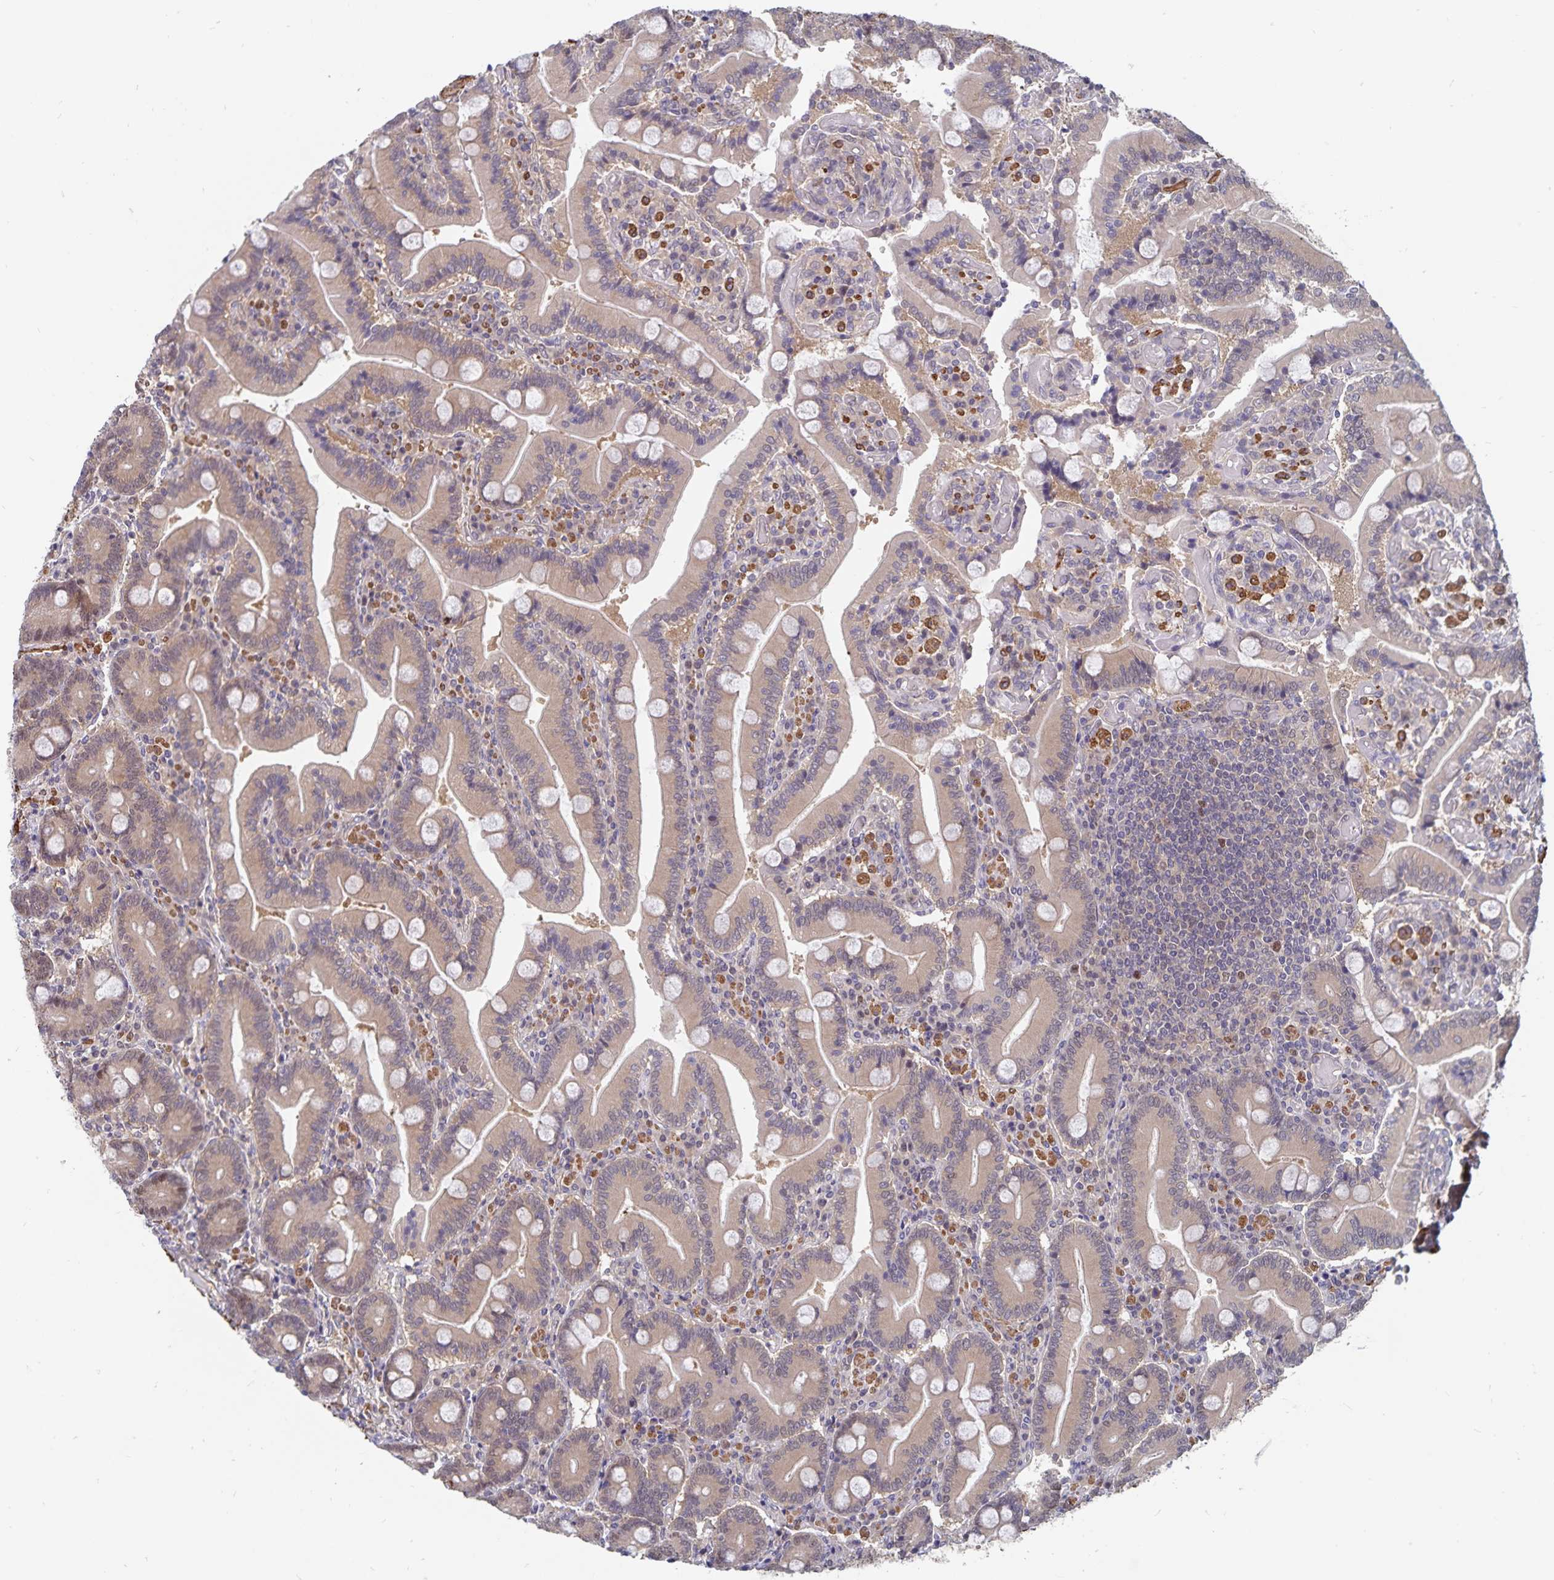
{"staining": {"intensity": "weak", "quantity": ">75%", "location": "cytoplasmic/membranous"}, "tissue": "duodenum", "cell_type": "Glandular cells", "image_type": "normal", "snomed": [{"axis": "morphology", "description": "Normal tissue, NOS"}, {"axis": "topography", "description": "Duodenum"}], "caption": "Immunohistochemistry (IHC) (DAB (3,3'-diaminobenzidine)) staining of unremarkable duodenum exhibits weak cytoplasmic/membranous protein staining in approximately >75% of glandular cells. (DAB = brown stain, brightfield microscopy at high magnification).", "gene": "BAG6", "patient": {"sex": "female", "age": 62}}